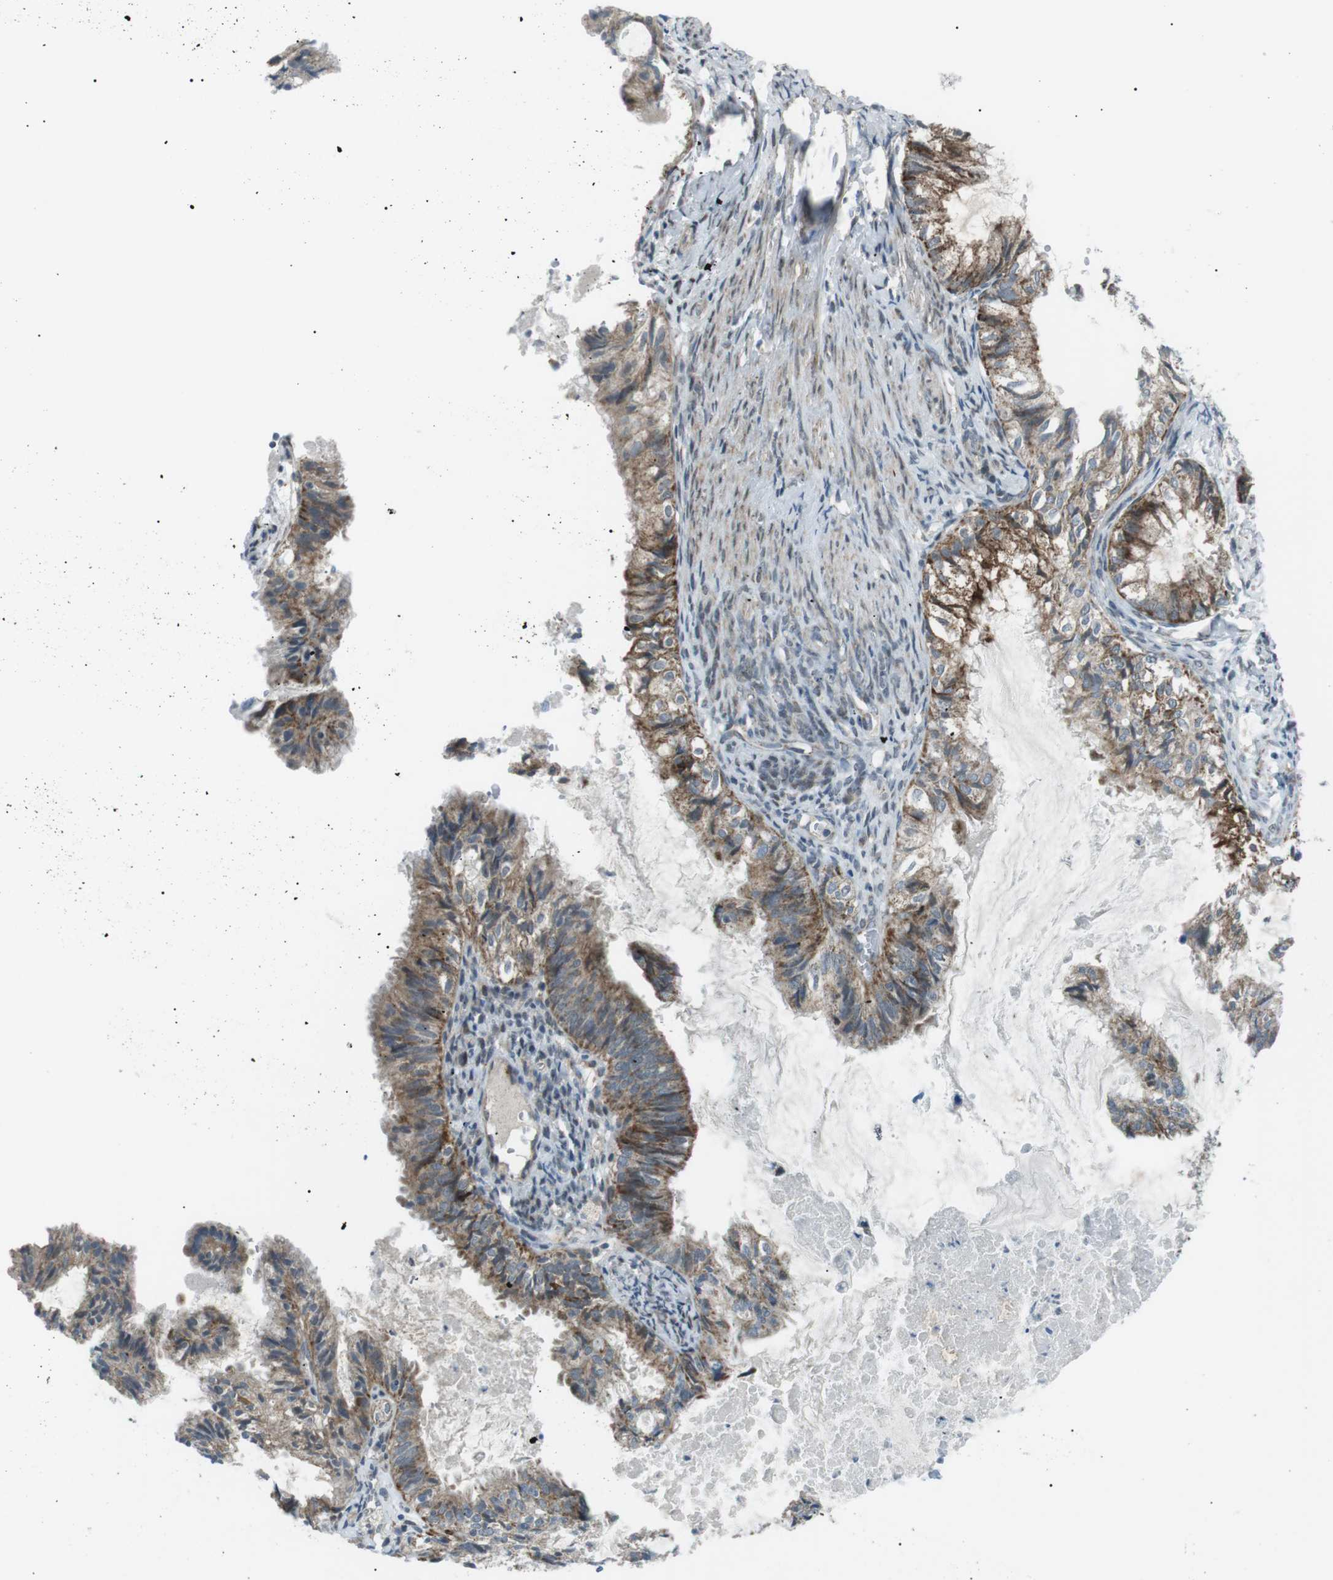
{"staining": {"intensity": "moderate", "quantity": ">75%", "location": "cytoplasmic/membranous"}, "tissue": "cervical cancer", "cell_type": "Tumor cells", "image_type": "cancer", "snomed": [{"axis": "morphology", "description": "Normal tissue, NOS"}, {"axis": "morphology", "description": "Adenocarcinoma, NOS"}, {"axis": "topography", "description": "Cervix"}, {"axis": "topography", "description": "Endometrium"}], "caption": "Immunohistochemistry (IHC) of adenocarcinoma (cervical) exhibits medium levels of moderate cytoplasmic/membranous expression in about >75% of tumor cells.", "gene": "ARID5B", "patient": {"sex": "female", "age": 86}}